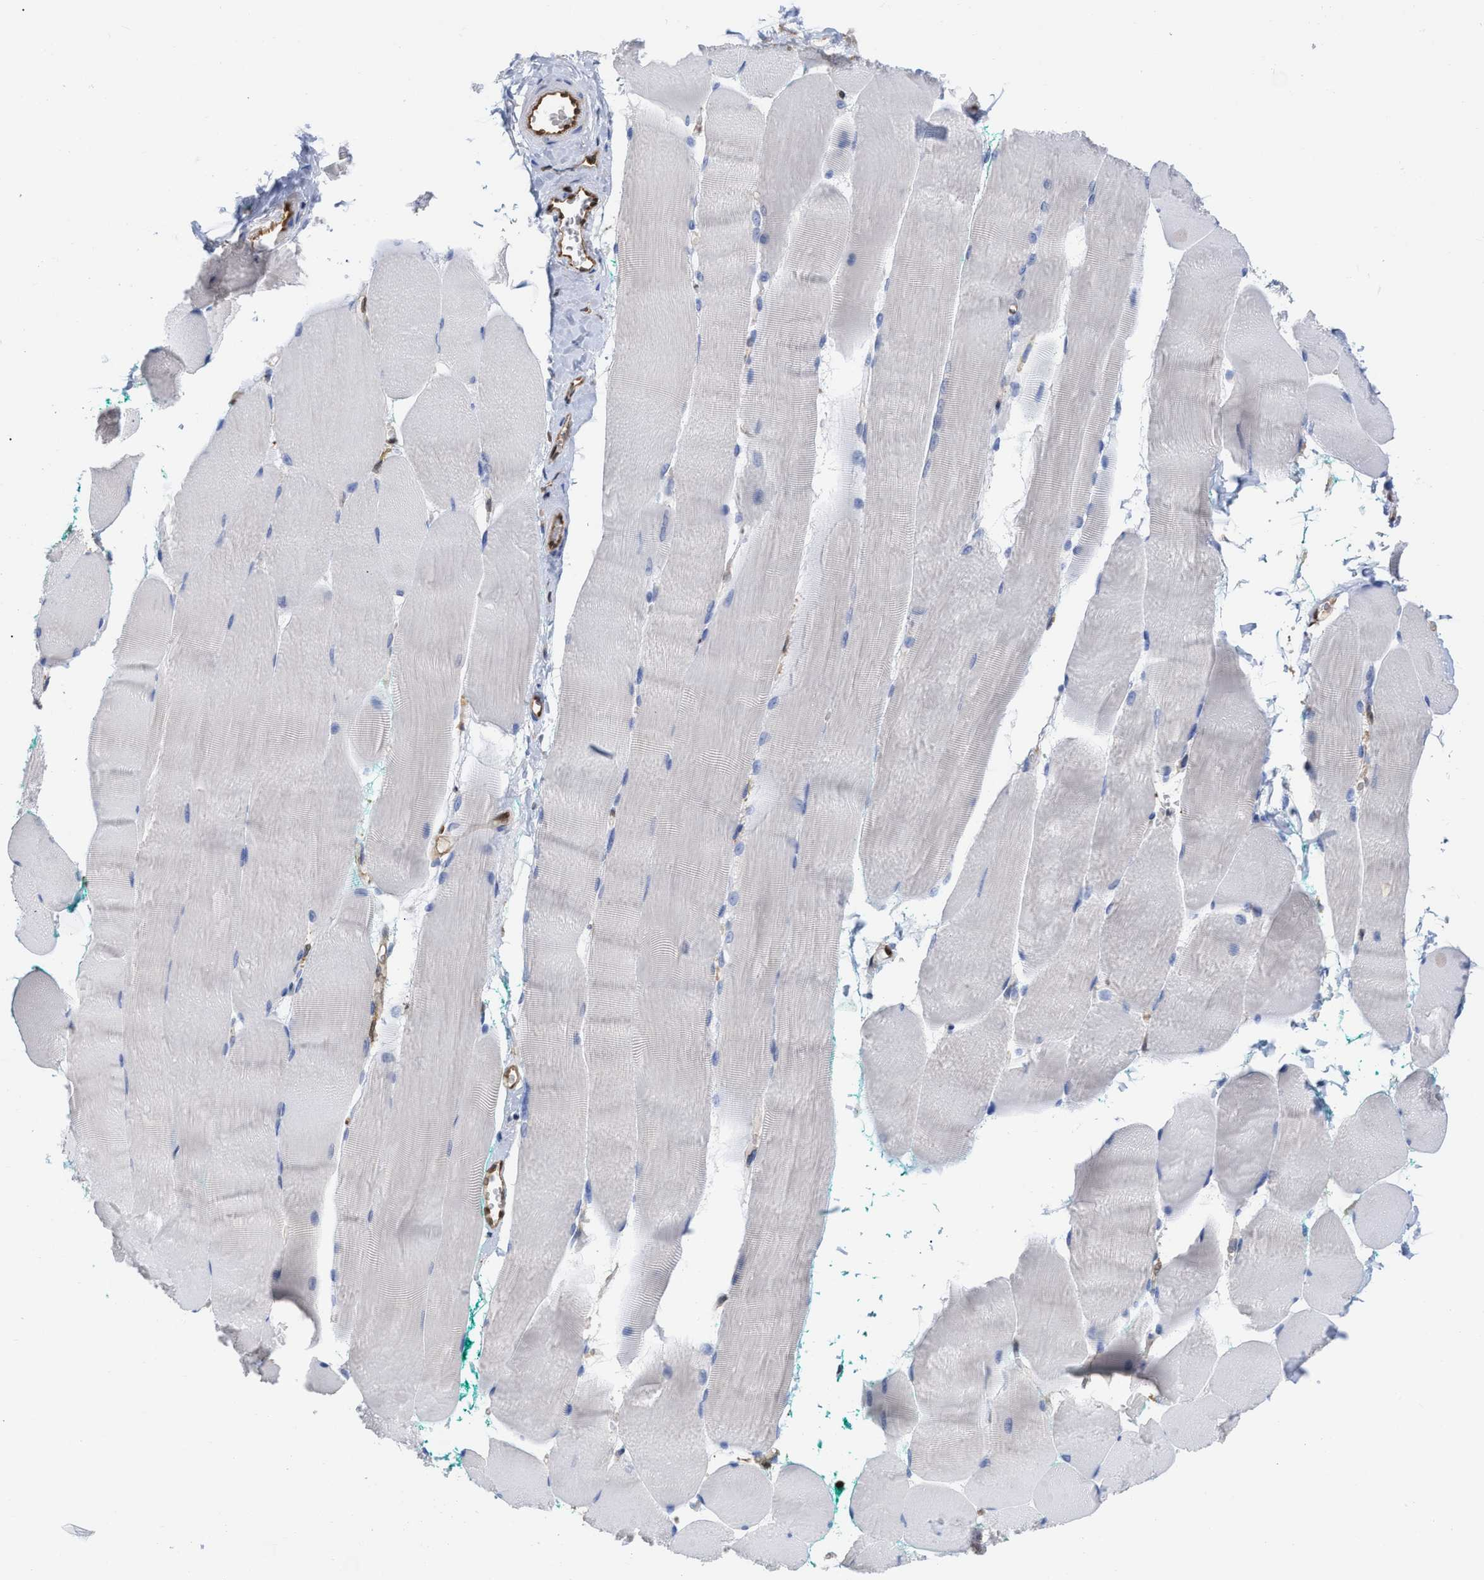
{"staining": {"intensity": "negative", "quantity": "none", "location": "none"}, "tissue": "skeletal muscle", "cell_type": "Myocytes", "image_type": "normal", "snomed": [{"axis": "morphology", "description": "Normal tissue, NOS"}, {"axis": "morphology", "description": "Squamous cell carcinoma, NOS"}, {"axis": "topography", "description": "Skeletal muscle"}], "caption": "High magnification brightfield microscopy of benign skeletal muscle stained with DAB (3,3'-diaminobenzidine) (brown) and counterstained with hematoxylin (blue): myocytes show no significant positivity.", "gene": "GIMAP4", "patient": {"sex": "male", "age": 51}}